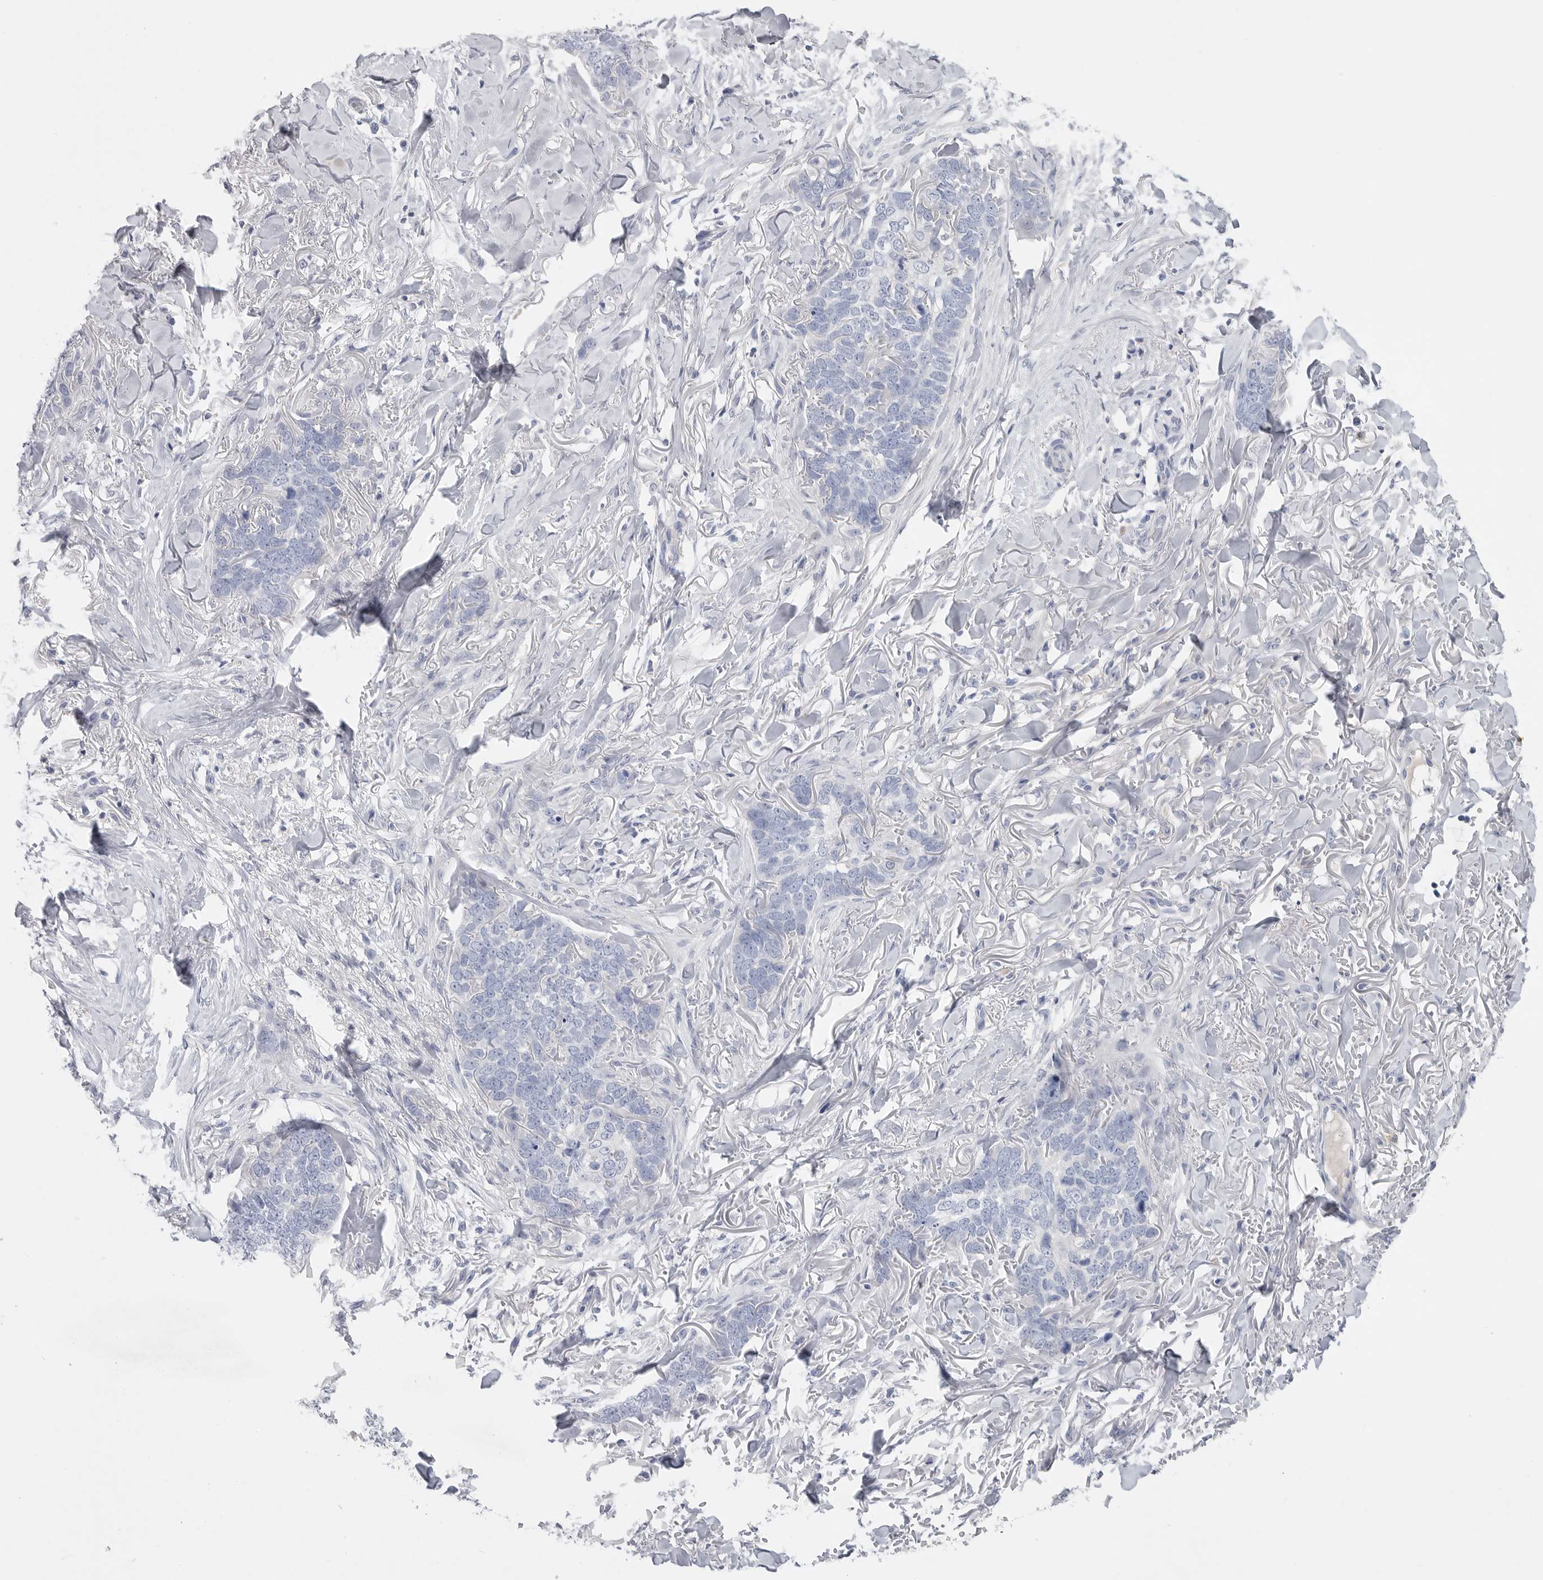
{"staining": {"intensity": "negative", "quantity": "none", "location": "none"}, "tissue": "skin cancer", "cell_type": "Tumor cells", "image_type": "cancer", "snomed": [{"axis": "morphology", "description": "Normal tissue, NOS"}, {"axis": "morphology", "description": "Basal cell carcinoma"}, {"axis": "topography", "description": "Skin"}], "caption": "Immunohistochemical staining of skin basal cell carcinoma reveals no significant expression in tumor cells.", "gene": "CAMK2B", "patient": {"sex": "male", "age": 77}}